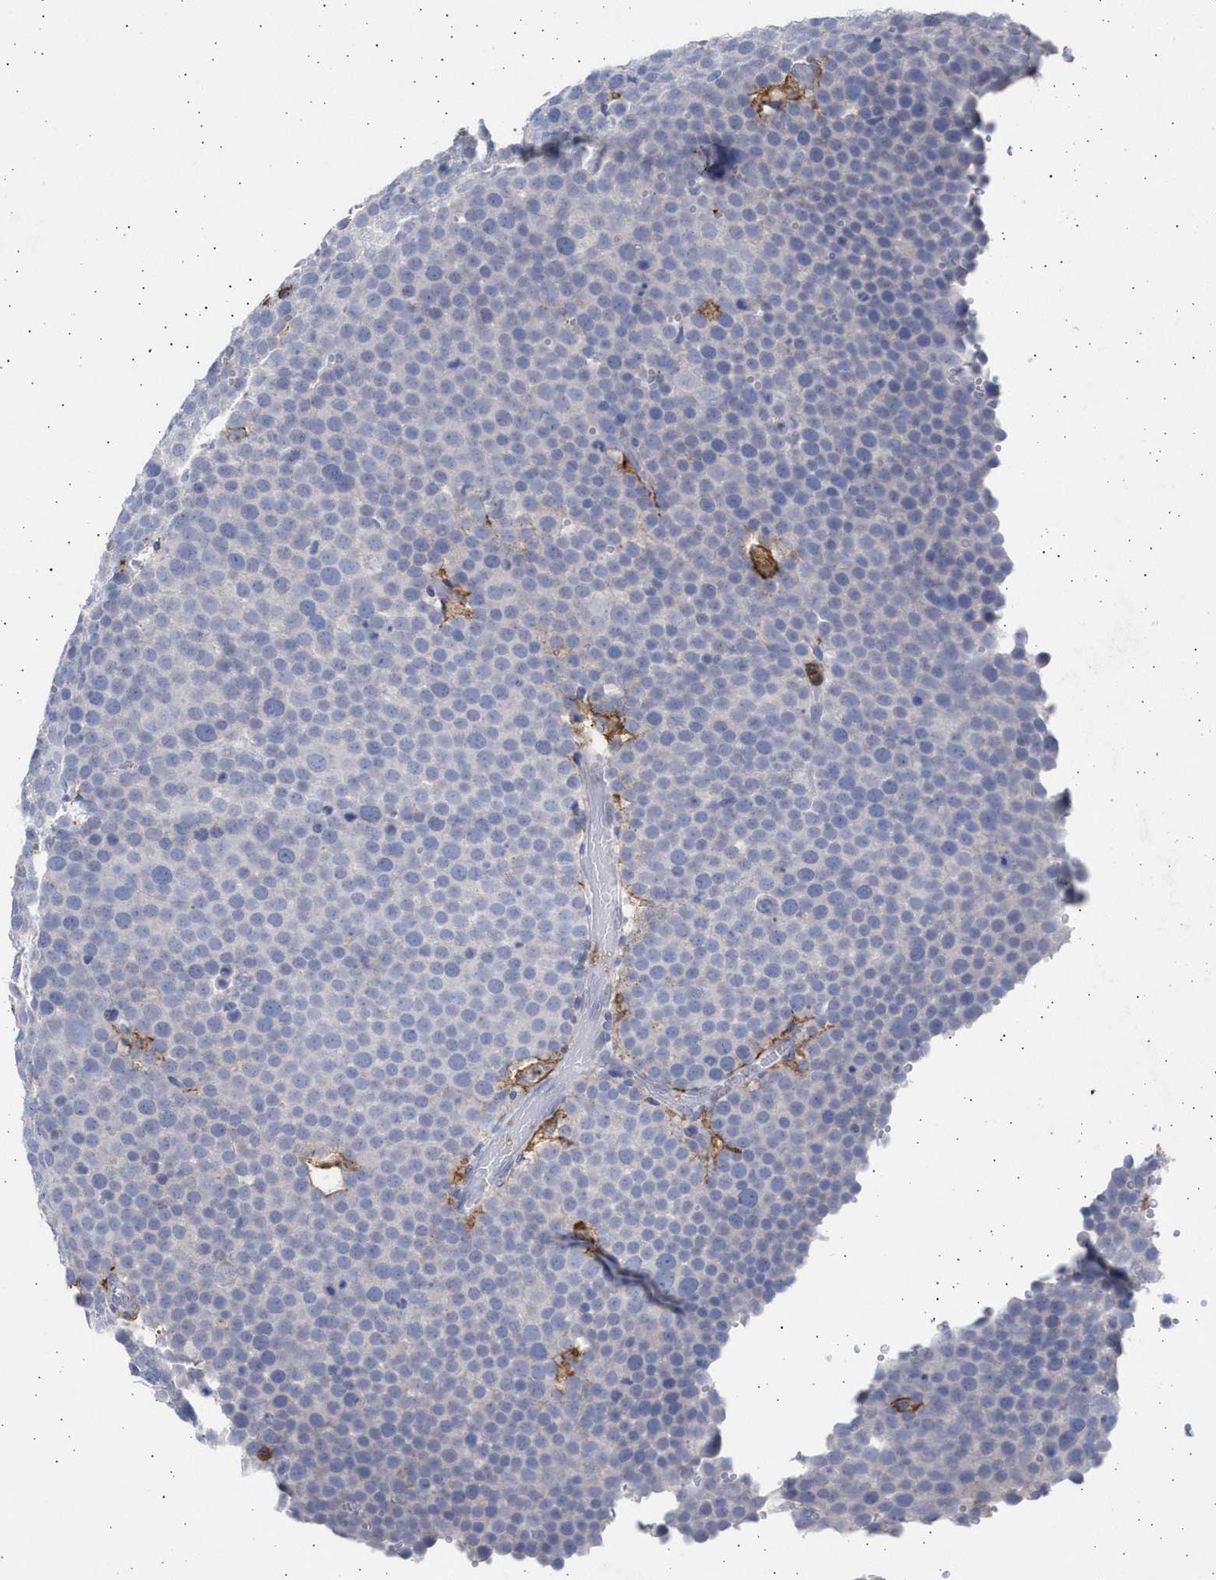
{"staining": {"intensity": "negative", "quantity": "none", "location": "none"}, "tissue": "testis cancer", "cell_type": "Tumor cells", "image_type": "cancer", "snomed": [{"axis": "morphology", "description": "Seminoma, NOS"}, {"axis": "topography", "description": "Testis"}], "caption": "This is an immunohistochemistry (IHC) histopathology image of seminoma (testis). There is no expression in tumor cells.", "gene": "FCER1A", "patient": {"sex": "male", "age": 71}}